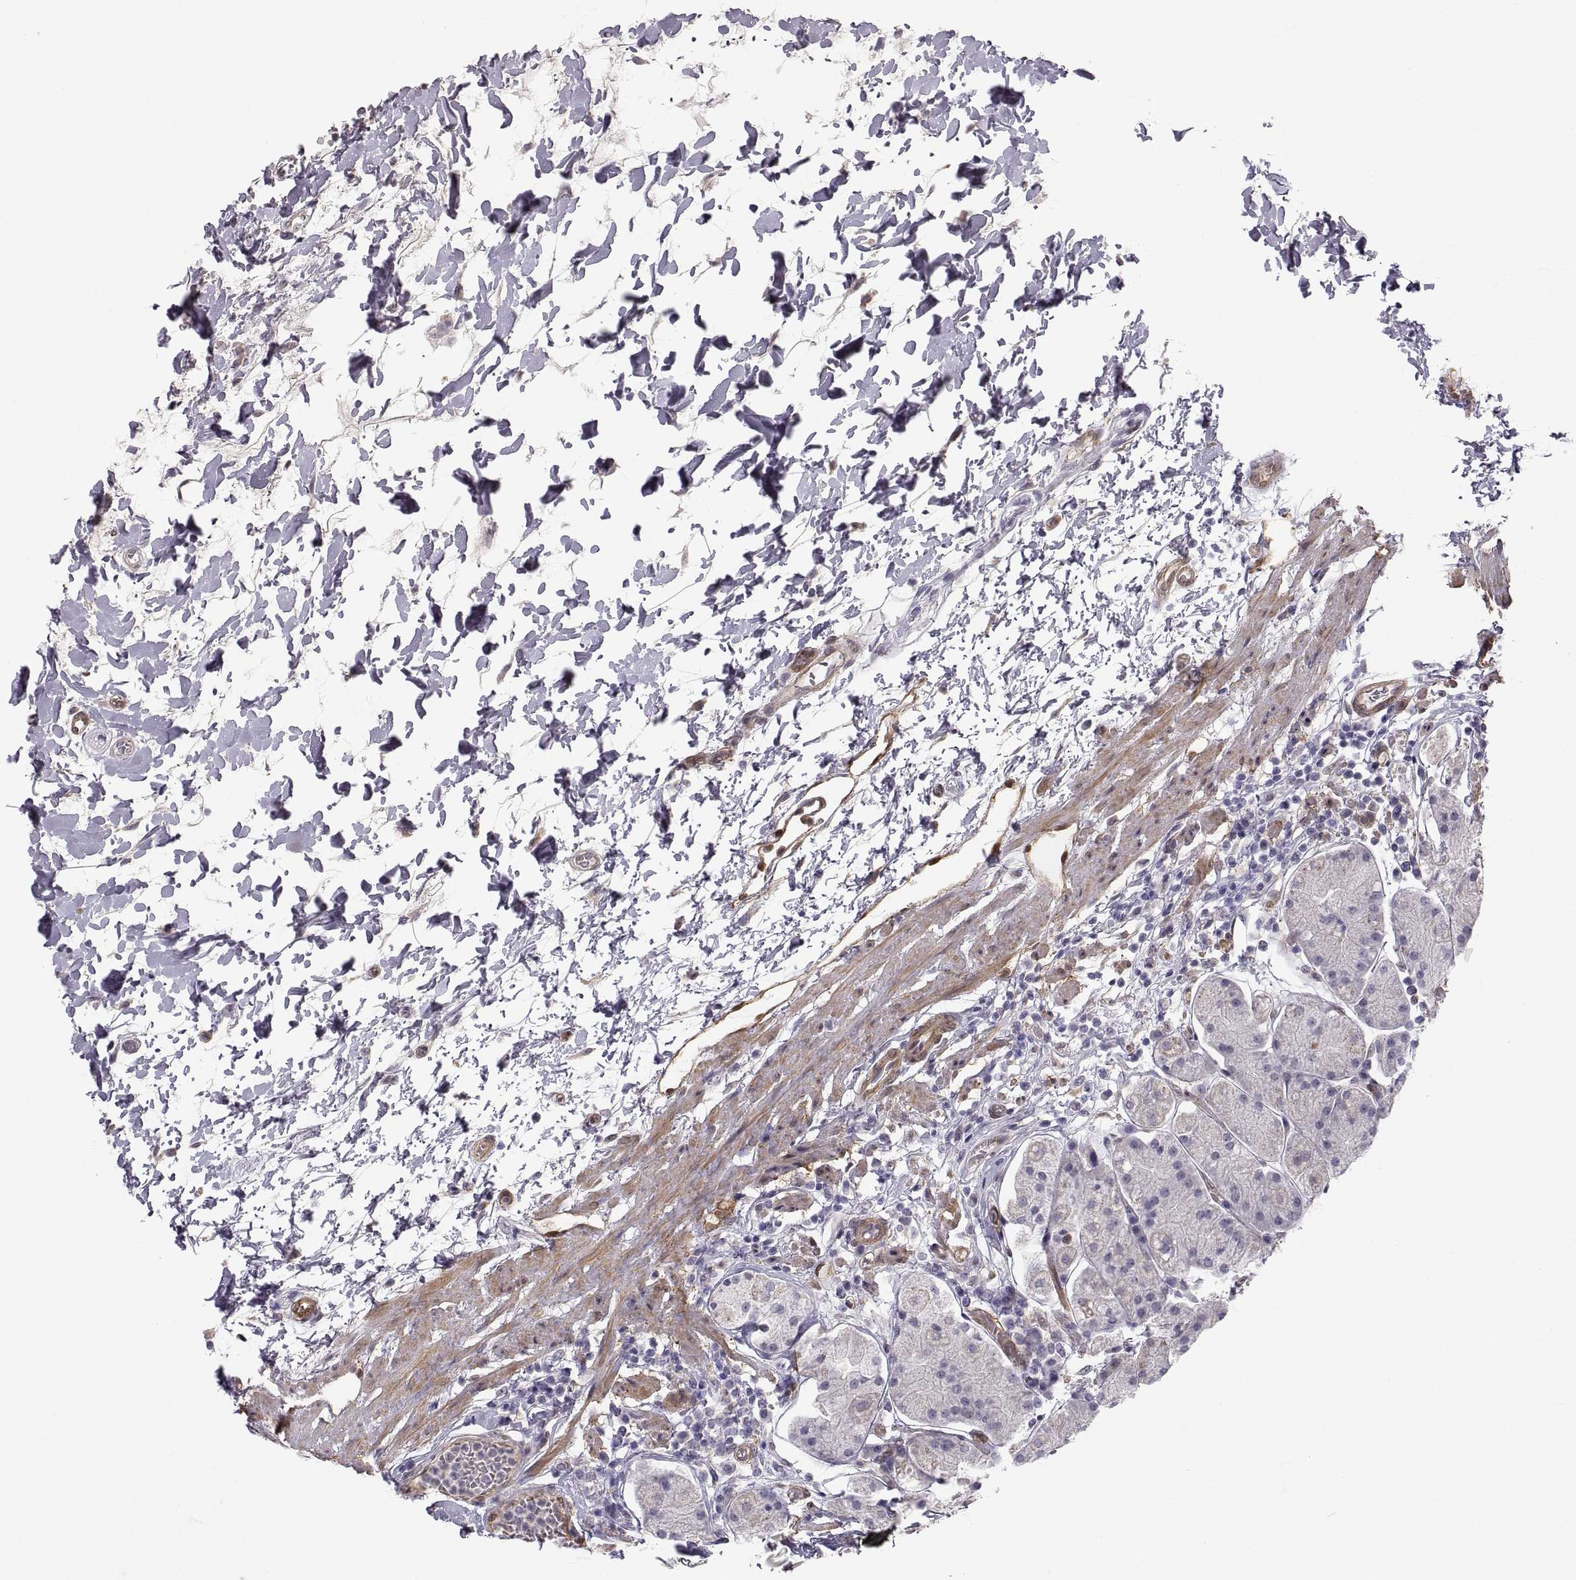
{"staining": {"intensity": "negative", "quantity": "none", "location": "none"}, "tissue": "stomach", "cell_type": "Glandular cells", "image_type": "normal", "snomed": [{"axis": "morphology", "description": "Normal tissue, NOS"}, {"axis": "topography", "description": "Stomach"}], "caption": "Glandular cells show no significant staining in normal stomach.", "gene": "PGM5", "patient": {"sex": "male", "age": 54}}